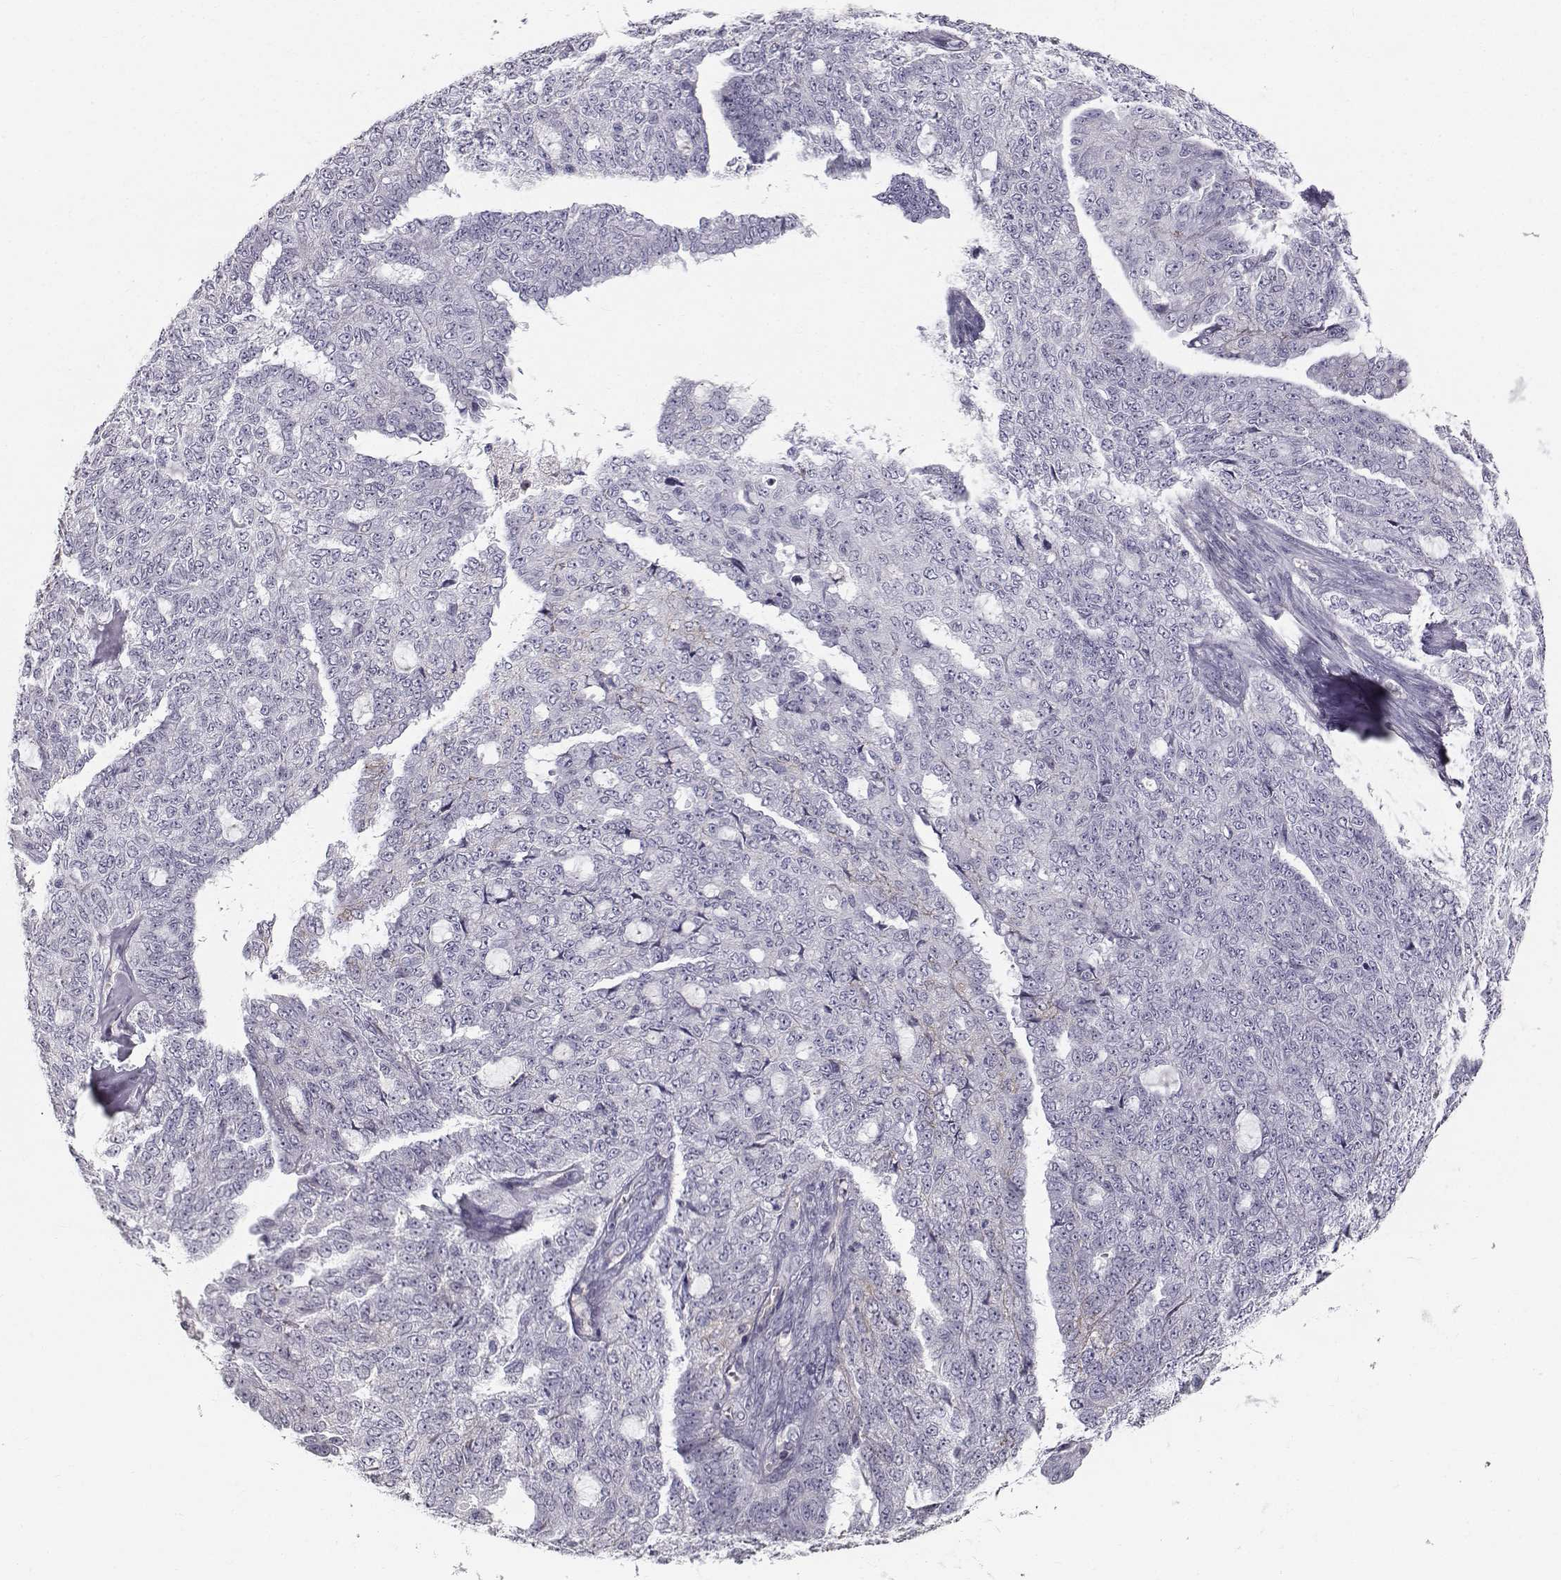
{"staining": {"intensity": "negative", "quantity": "none", "location": "none"}, "tissue": "ovarian cancer", "cell_type": "Tumor cells", "image_type": "cancer", "snomed": [{"axis": "morphology", "description": "Cystadenocarcinoma, serous, NOS"}, {"axis": "topography", "description": "Ovary"}], "caption": "High magnification brightfield microscopy of ovarian serous cystadenocarcinoma stained with DAB (brown) and counterstained with hematoxylin (blue): tumor cells show no significant positivity.", "gene": "SPDYE4", "patient": {"sex": "female", "age": 71}}